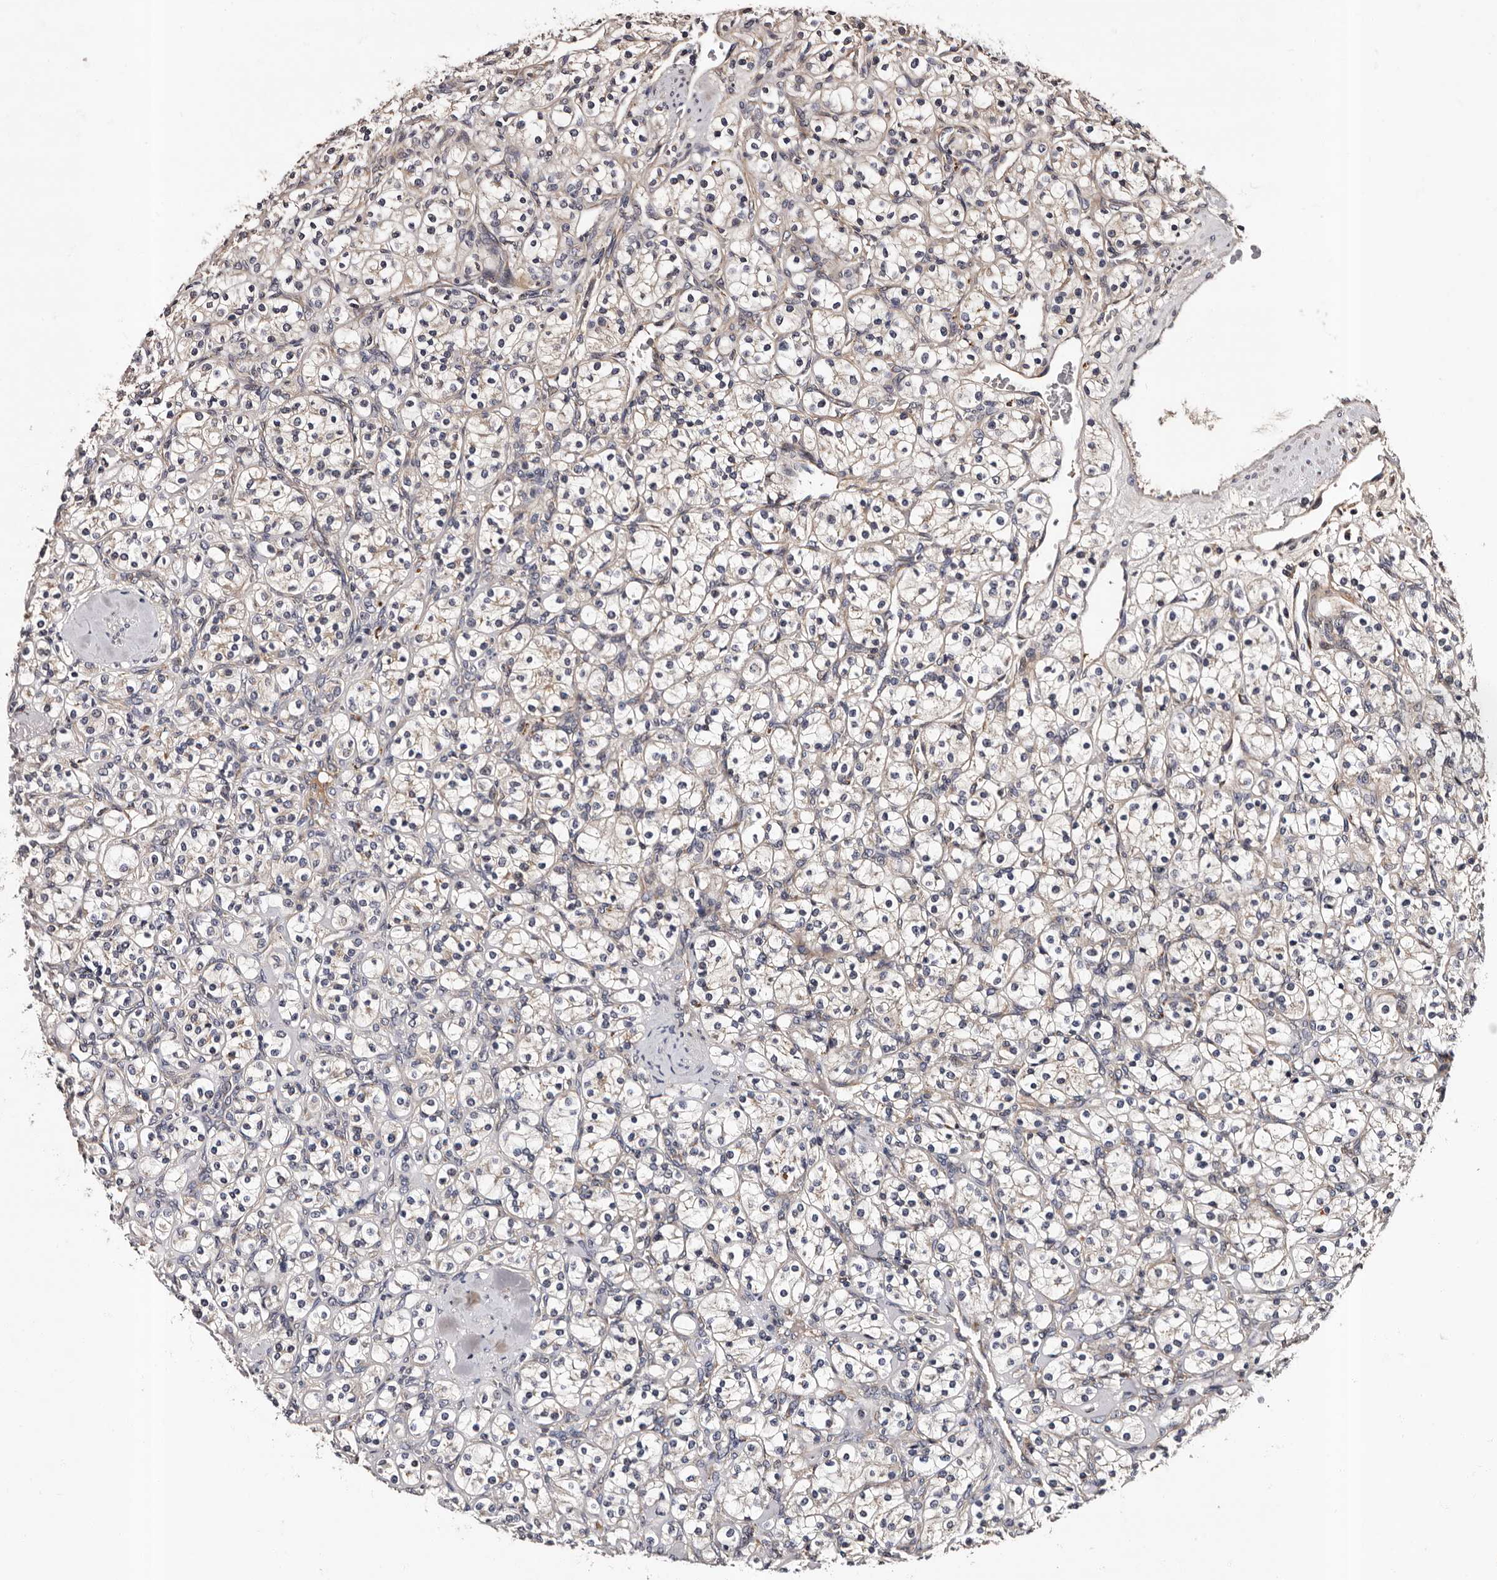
{"staining": {"intensity": "negative", "quantity": "none", "location": "none"}, "tissue": "renal cancer", "cell_type": "Tumor cells", "image_type": "cancer", "snomed": [{"axis": "morphology", "description": "Adenocarcinoma, NOS"}, {"axis": "topography", "description": "Kidney"}], "caption": "Immunohistochemical staining of human adenocarcinoma (renal) demonstrates no significant staining in tumor cells.", "gene": "ADCK5", "patient": {"sex": "male", "age": 77}}